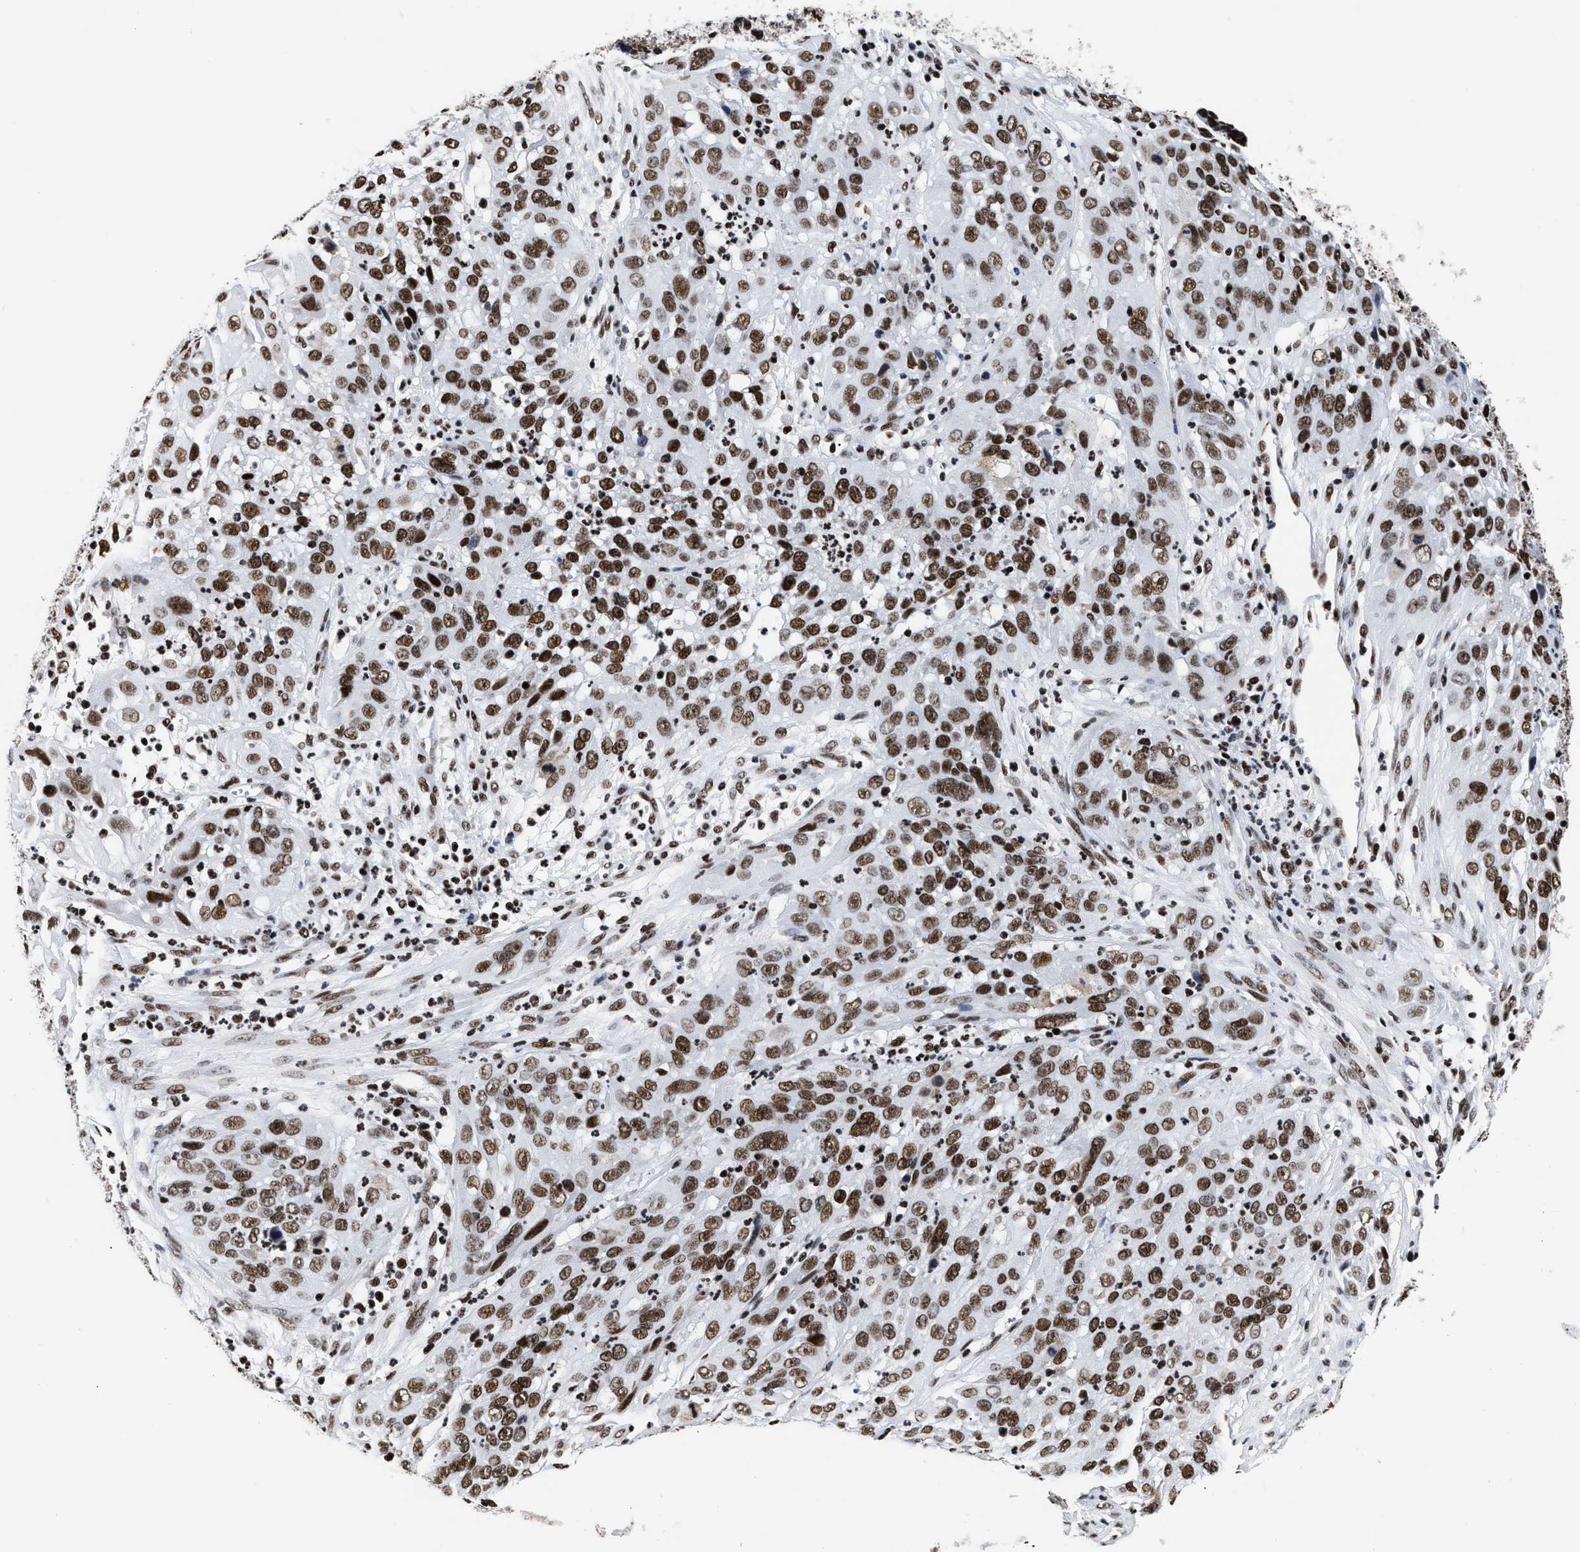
{"staining": {"intensity": "strong", "quantity": ">75%", "location": "nuclear"}, "tissue": "cervical cancer", "cell_type": "Tumor cells", "image_type": "cancer", "snomed": [{"axis": "morphology", "description": "Squamous cell carcinoma, NOS"}, {"axis": "topography", "description": "Cervix"}], "caption": "Protein staining reveals strong nuclear positivity in about >75% of tumor cells in squamous cell carcinoma (cervical).", "gene": "RAD21", "patient": {"sex": "female", "age": 32}}